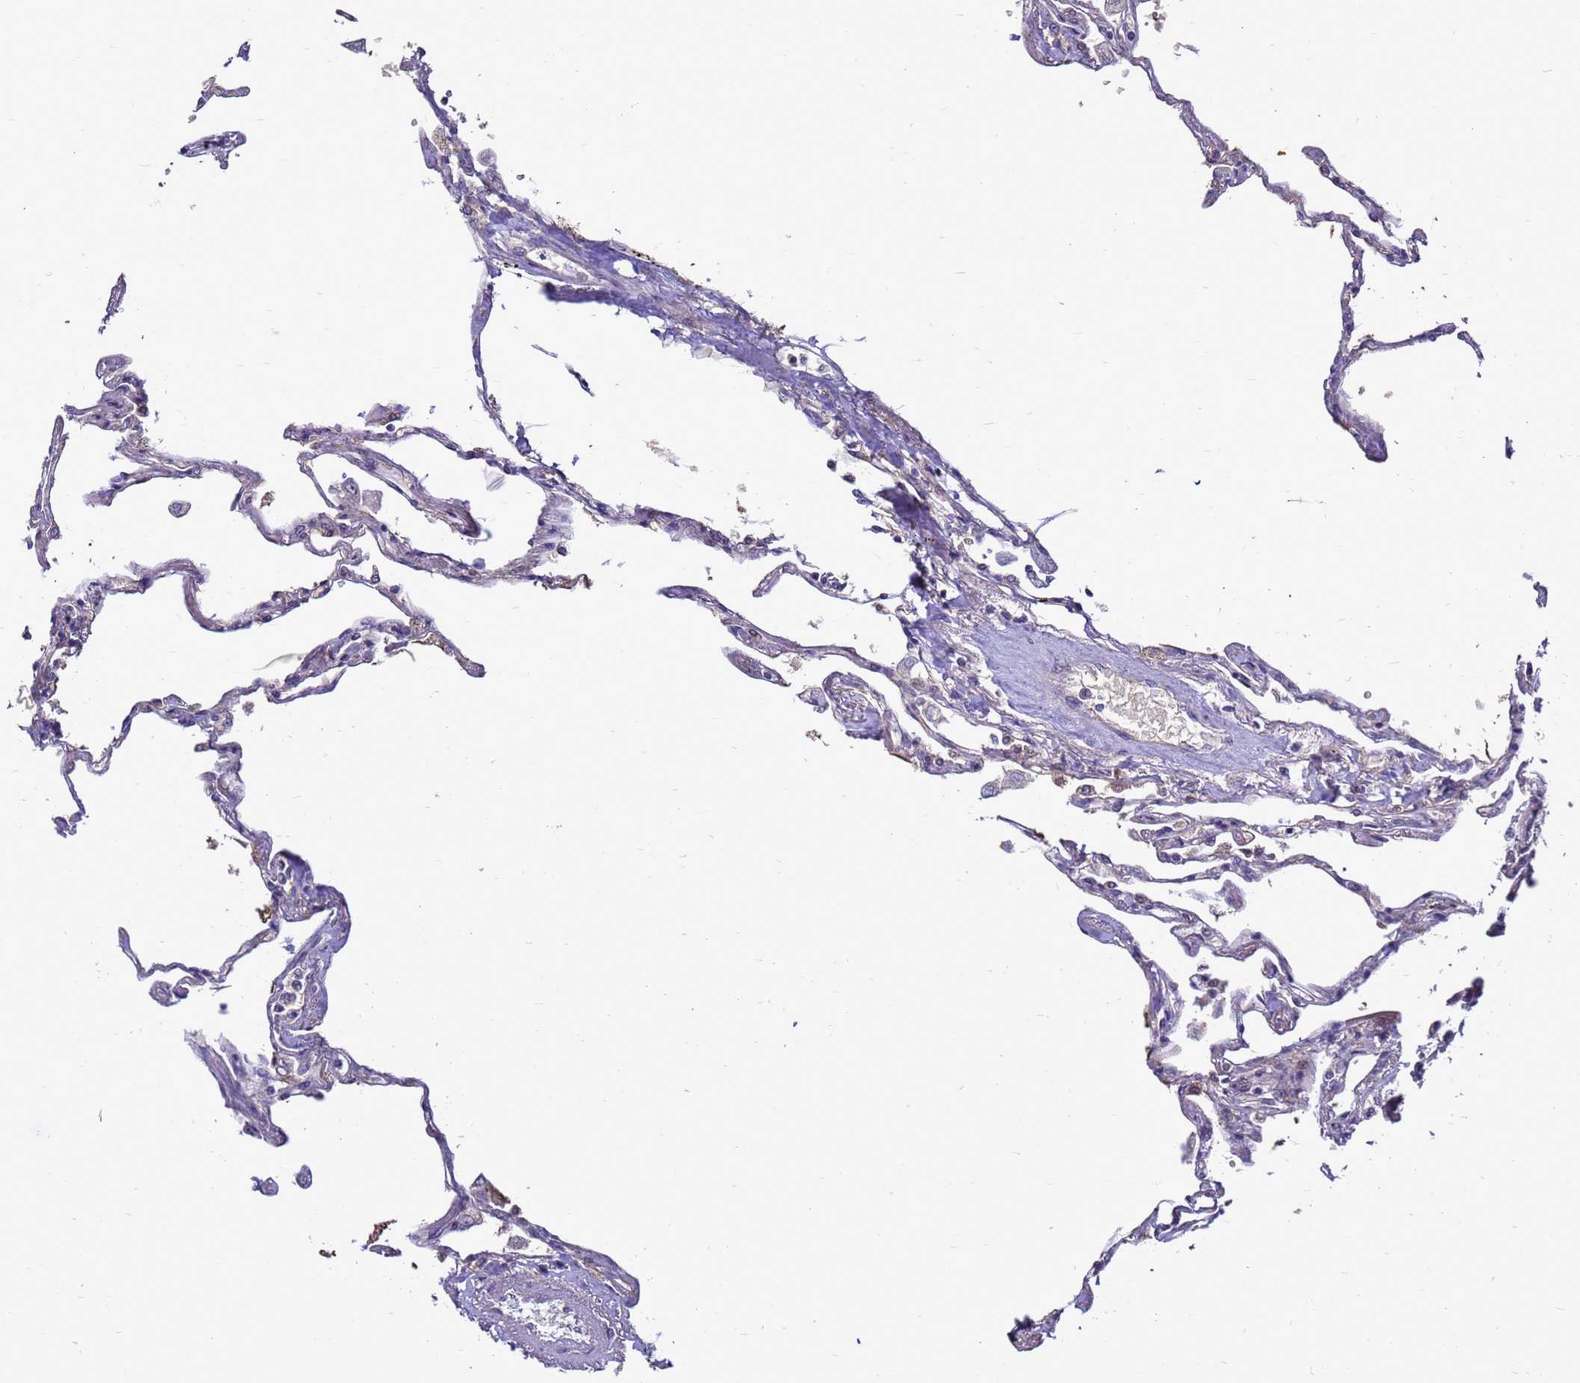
{"staining": {"intensity": "negative", "quantity": "none", "location": "none"}, "tissue": "lung", "cell_type": "Alveolar cells", "image_type": "normal", "snomed": [{"axis": "morphology", "description": "Normal tissue, NOS"}, {"axis": "topography", "description": "Lung"}], "caption": "There is no significant positivity in alveolar cells of lung. (Brightfield microscopy of DAB IHC at high magnification).", "gene": "EIF4EBP3", "patient": {"sex": "female", "age": 67}}